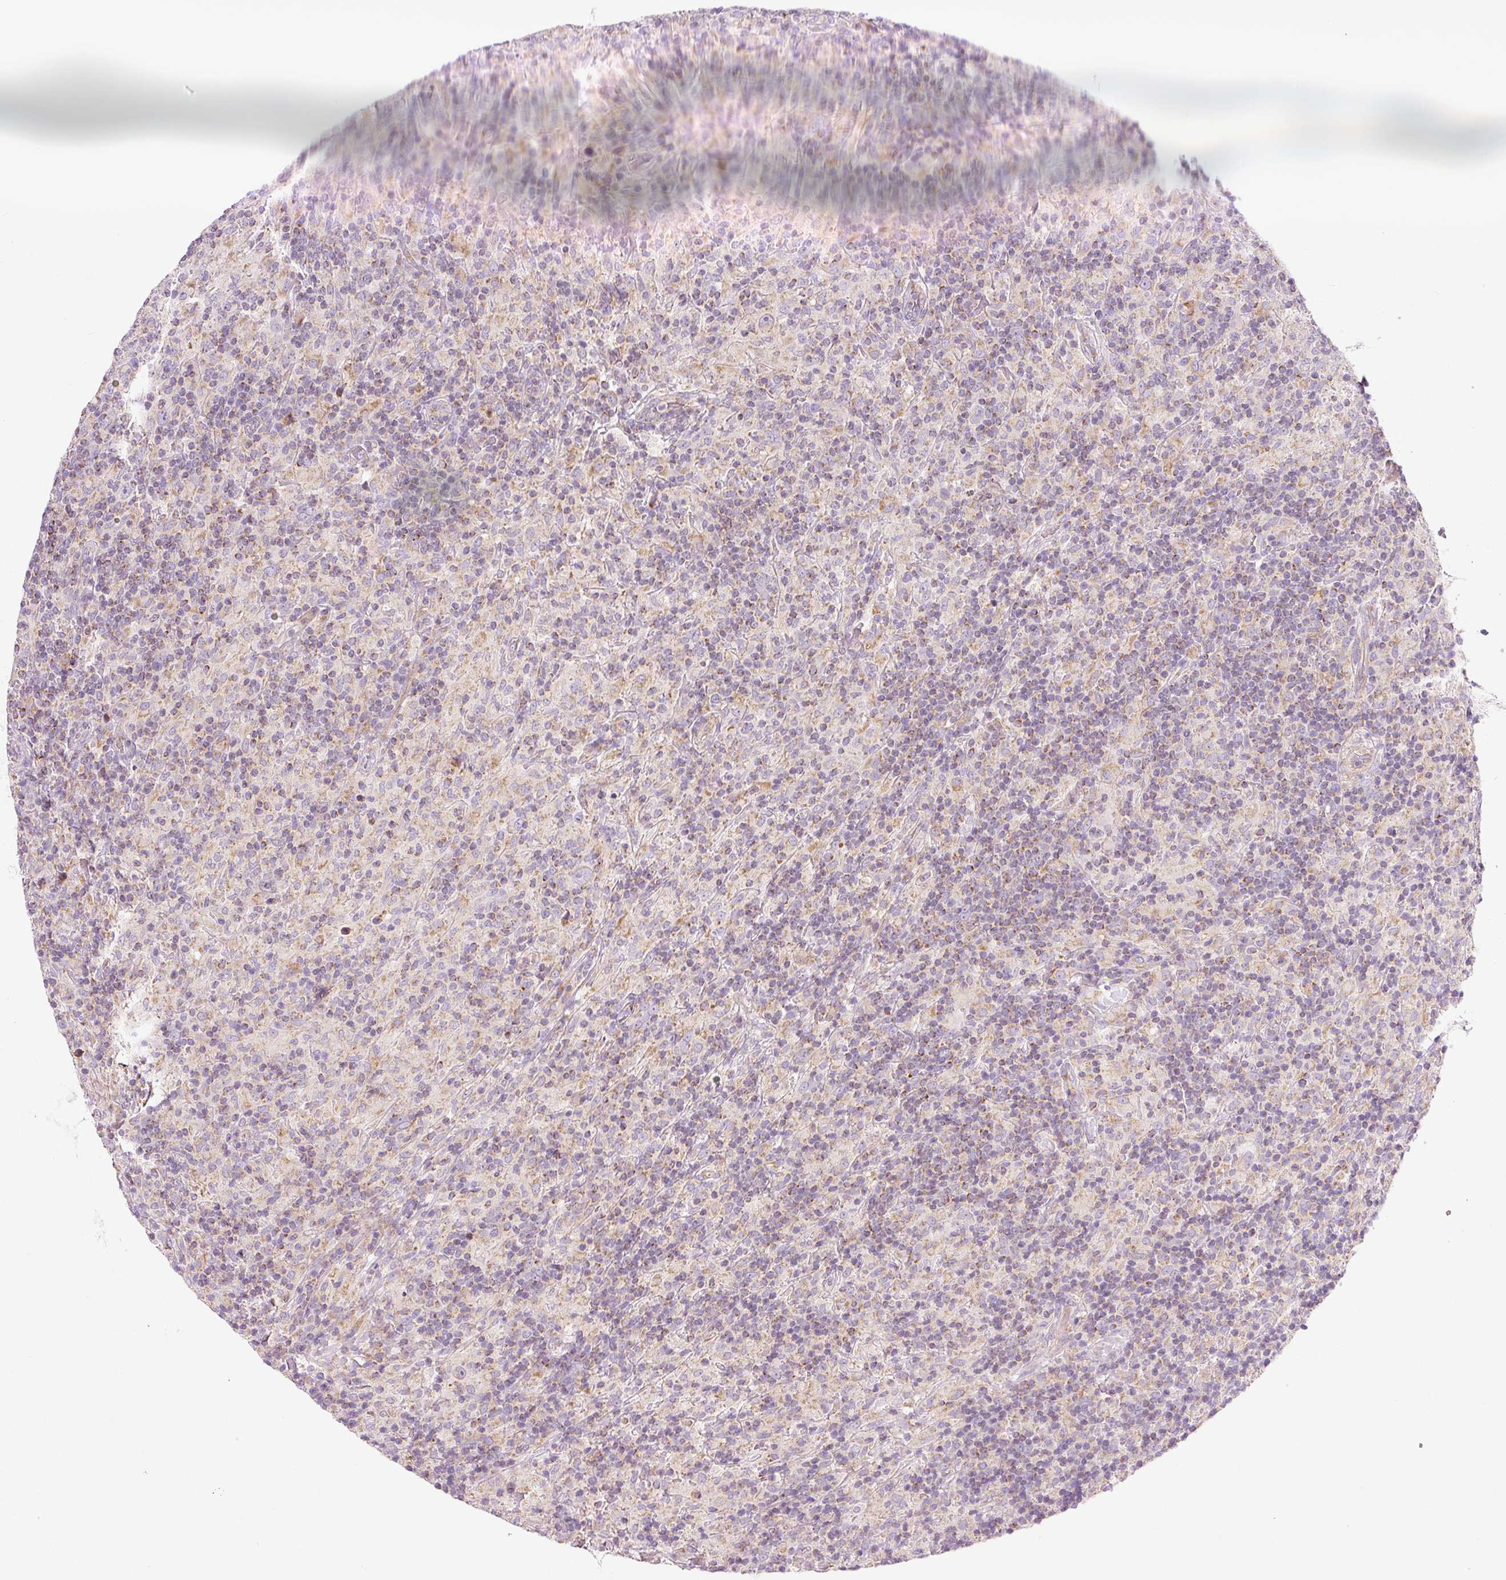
{"staining": {"intensity": "moderate", "quantity": "<25%", "location": "cytoplasmic/membranous"}, "tissue": "lymphoma", "cell_type": "Tumor cells", "image_type": "cancer", "snomed": [{"axis": "morphology", "description": "Hodgkin's disease, NOS"}, {"axis": "topography", "description": "Lymph node"}], "caption": "A micrograph of human Hodgkin's disease stained for a protein demonstrates moderate cytoplasmic/membranous brown staining in tumor cells.", "gene": "NDUFA1", "patient": {"sex": "male", "age": 70}}